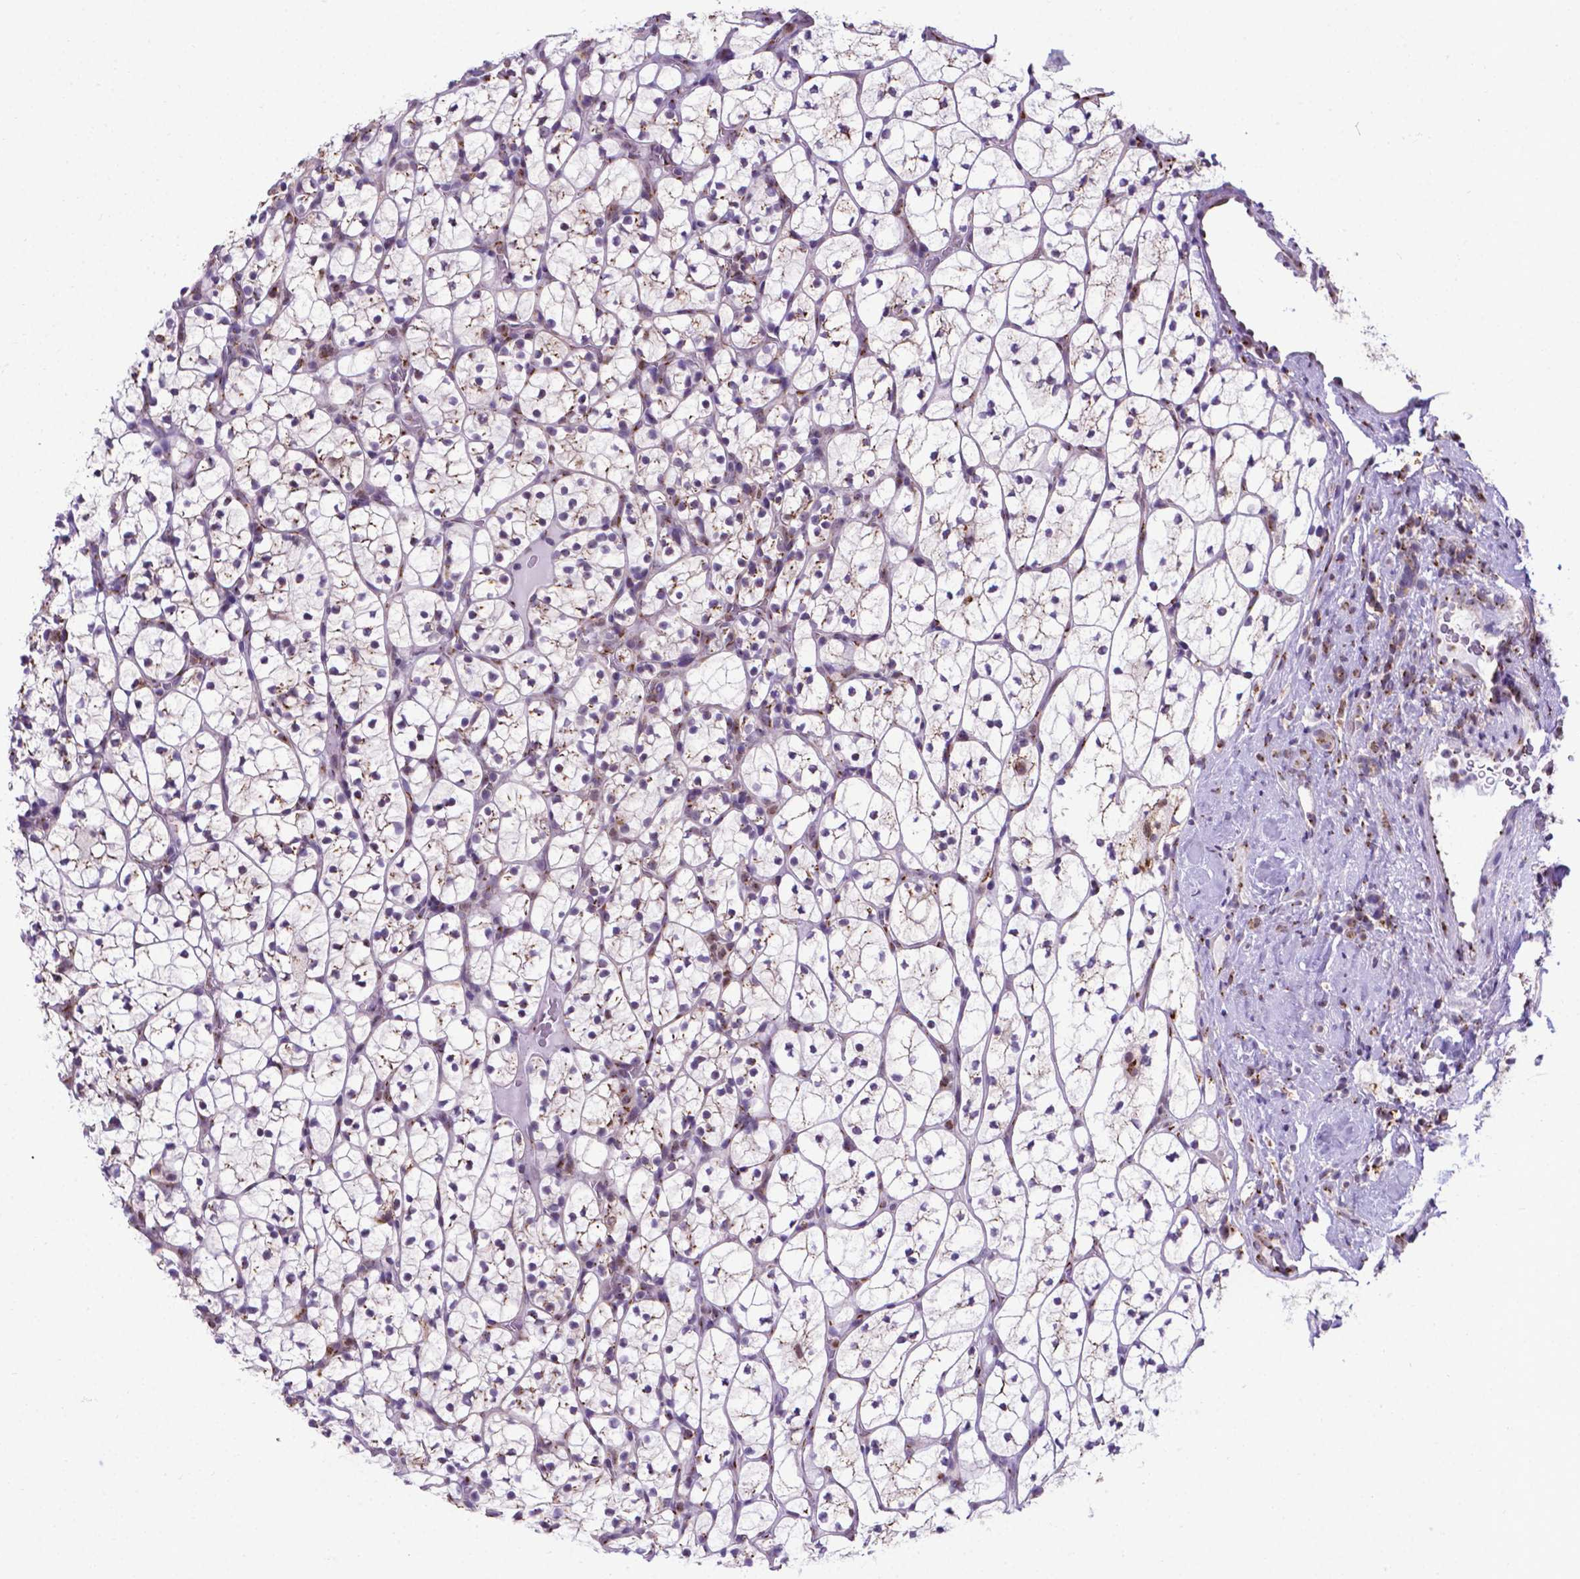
{"staining": {"intensity": "negative", "quantity": "none", "location": "none"}, "tissue": "renal cancer", "cell_type": "Tumor cells", "image_type": "cancer", "snomed": [{"axis": "morphology", "description": "Adenocarcinoma, NOS"}, {"axis": "topography", "description": "Kidney"}], "caption": "This histopathology image is of renal adenocarcinoma stained with immunohistochemistry to label a protein in brown with the nuclei are counter-stained blue. There is no staining in tumor cells.", "gene": "MRPL10", "patient": {"sex": "female", "age": 89}}